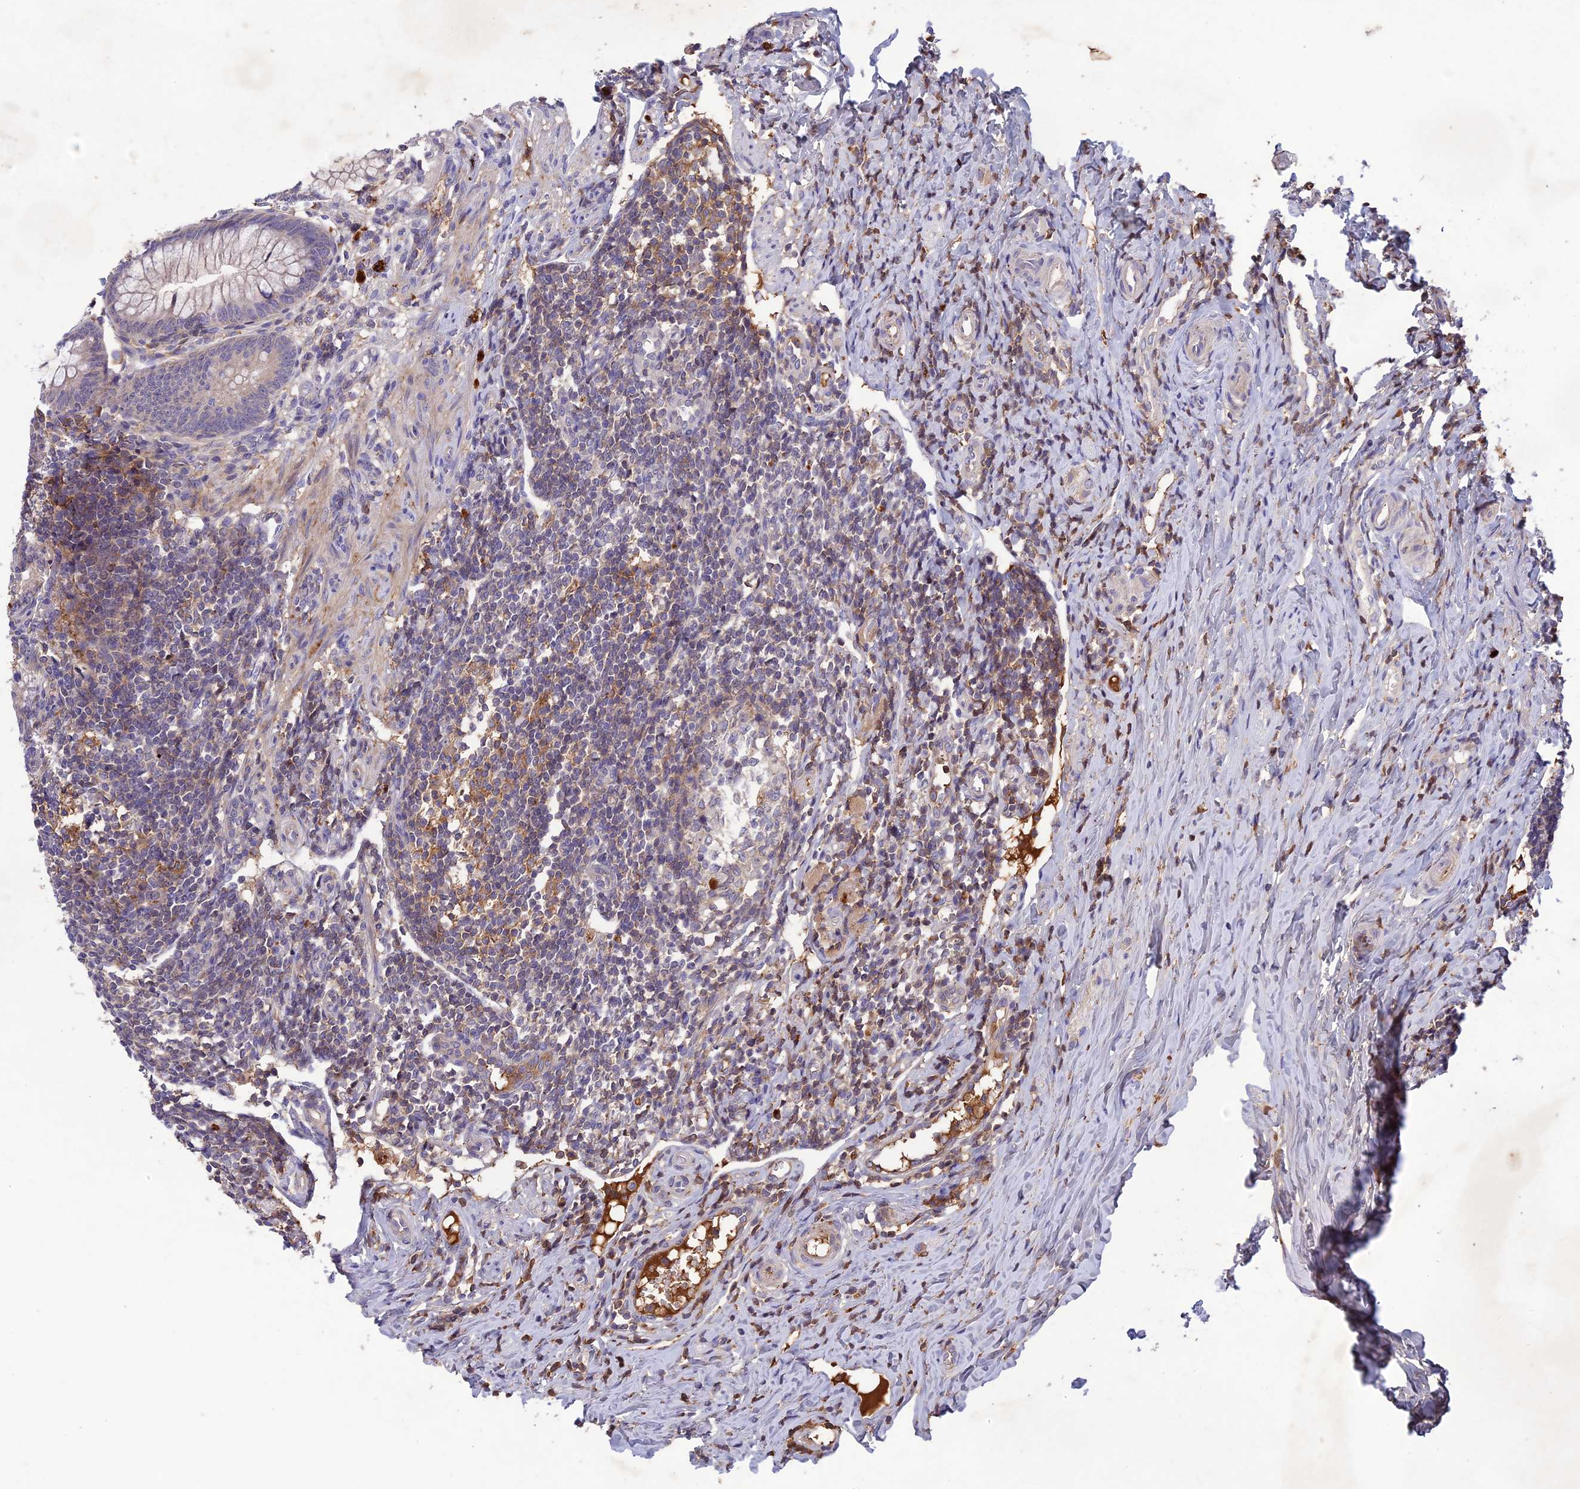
{"staining": {"intensity": "negative", "quantity": "none", "location": "none"}, "tissue": "appendix", "cell_type": "Glandular cells", "image_type": "normal", "snomed": [{"axis": "morphology", "description": "Normal tissue, NOS"}, {"axis": "topography", "description": "Appendix"}], "caption": "The image reveals no staining of glandular cells in benign appendix.", "gene": "ADO", "patient": {"sex": "female", "age": 33}}